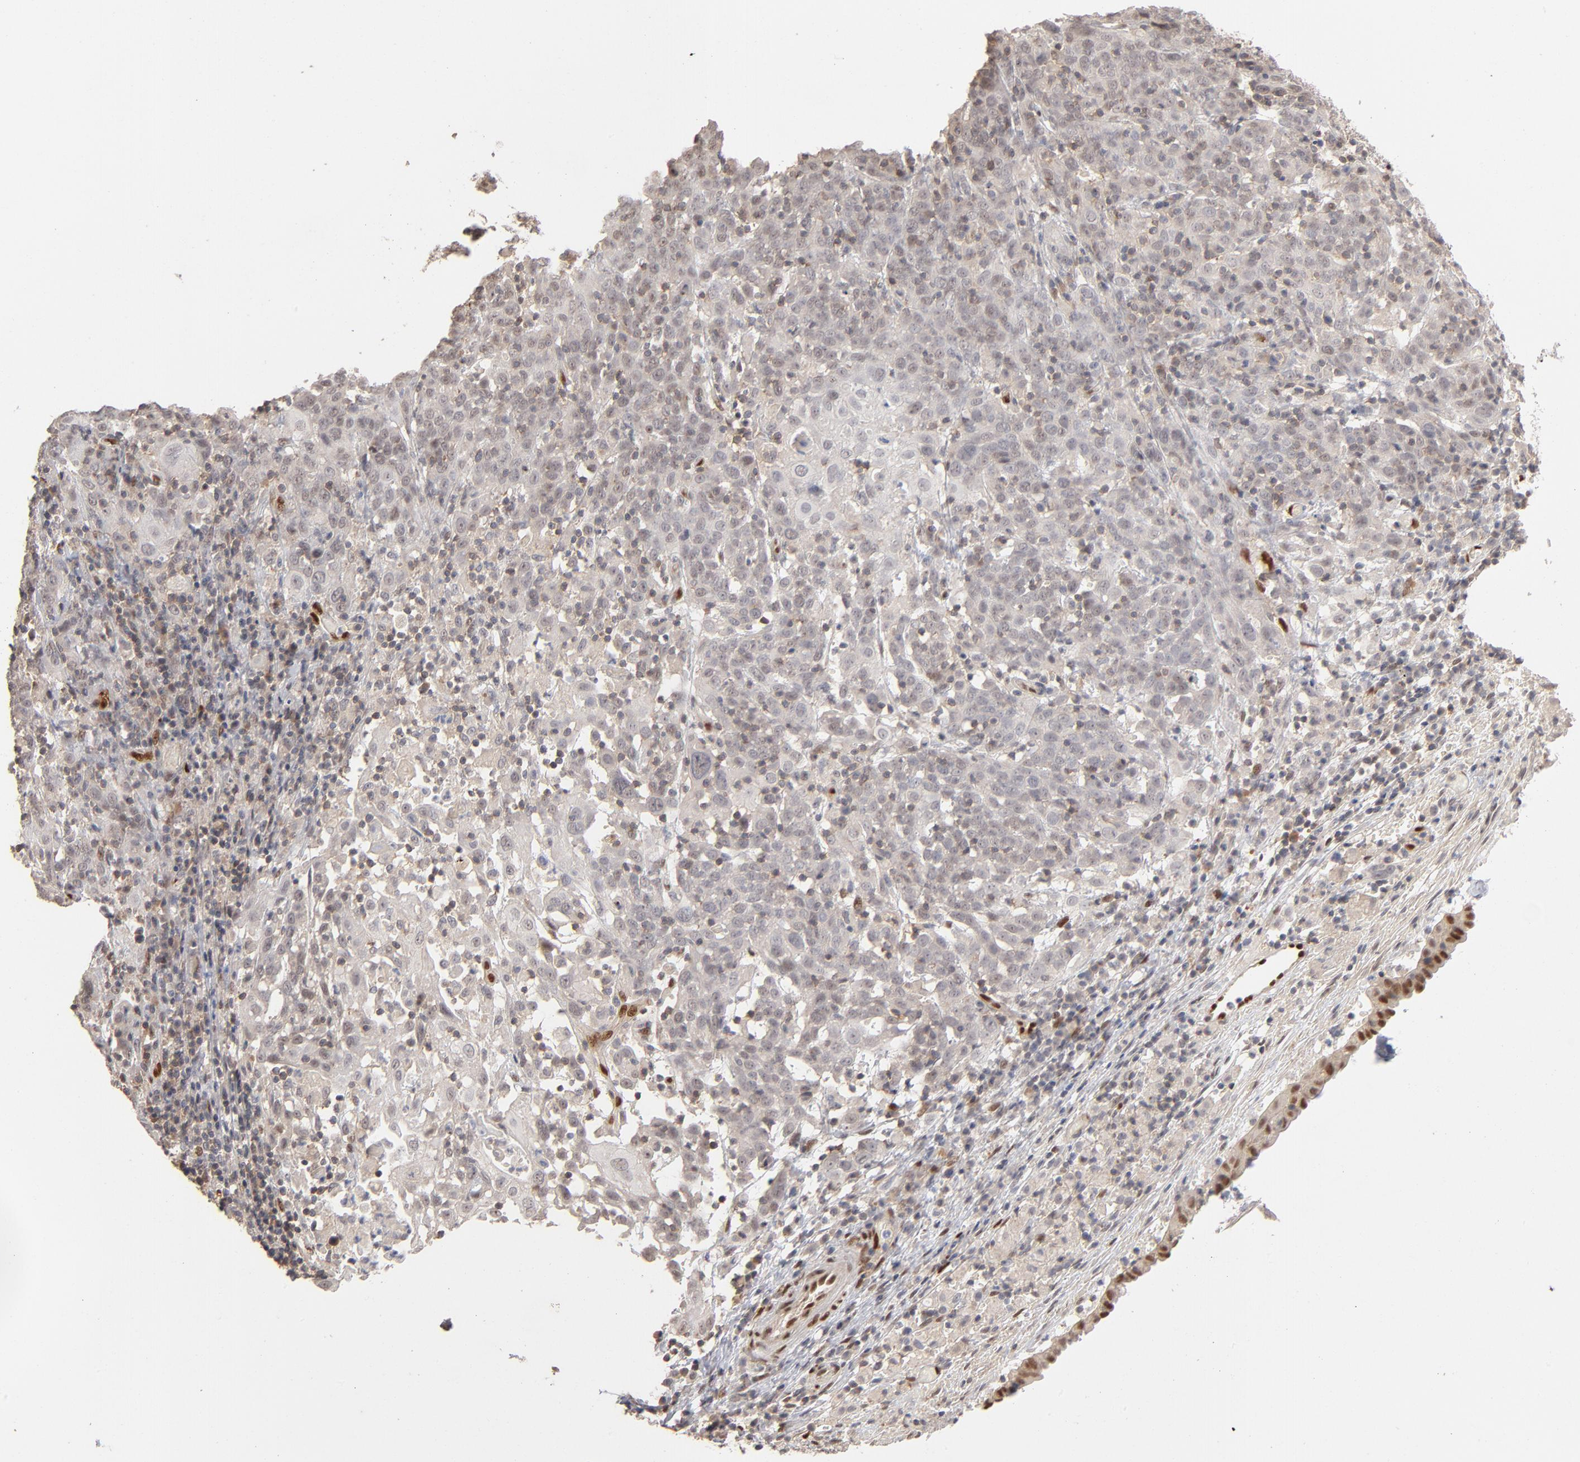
{"staining": {"intensity": "weak", "quantity": "<25%", "location": "nuclear"}, "tissue": "cervical cancer", "cell_type": "Tumor cells", "image_type": "cancer", "snomed": [{"axis": "morphology", "description": "Normal tissue, NOS"}, {"axis": "morphology", "description": "Squamous cell carcinoma, NOS"}, {"axis": "topography", "description": "Cervix"}], "caption": "A histopathology image of human squamous cell carcinoma (cervical) is negative for staining in tumor cells.", "gene": "NFIB", "patient": {"sex": "female", "age": 67}}